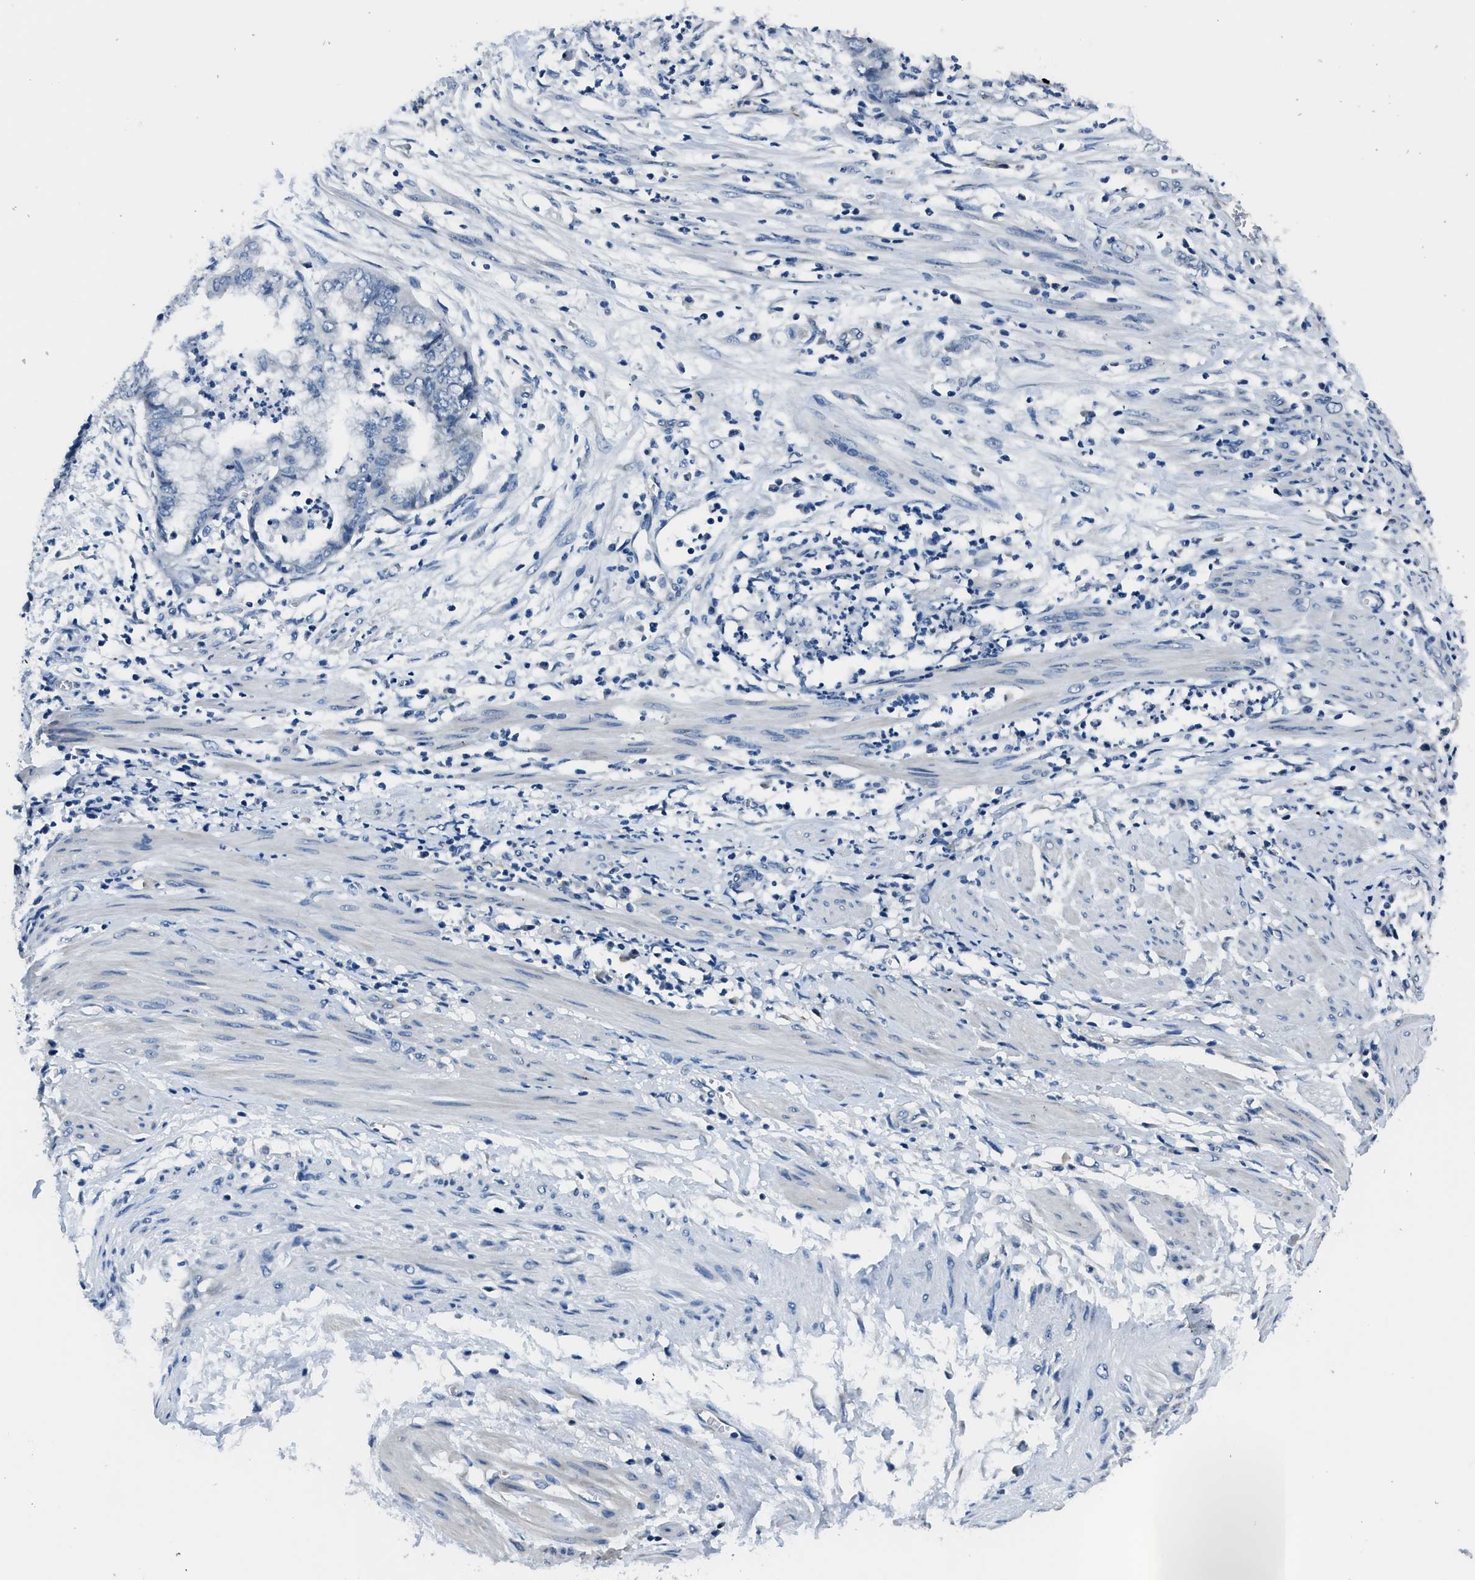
{"staining": {"intensity": "negative", "quantity": "none", "location": "none"}, "tissue": "endometrial cancer", "cell_type": "Tumor cells", "image_type": "cancer", "snomed": [{"axis": "morphology", "description": "Necrosis, NOS"}, {"axis": "morphology", "description": "Adenocarcinoma, NOS"}, {"axis": "topography", "description": "Endometrium"}], "caption": "Tumor cells show no significant protein staining in endometrial adenocarcinoma.", "gene": "GJA3", "patient": {"sex": "female", "age": 79}}